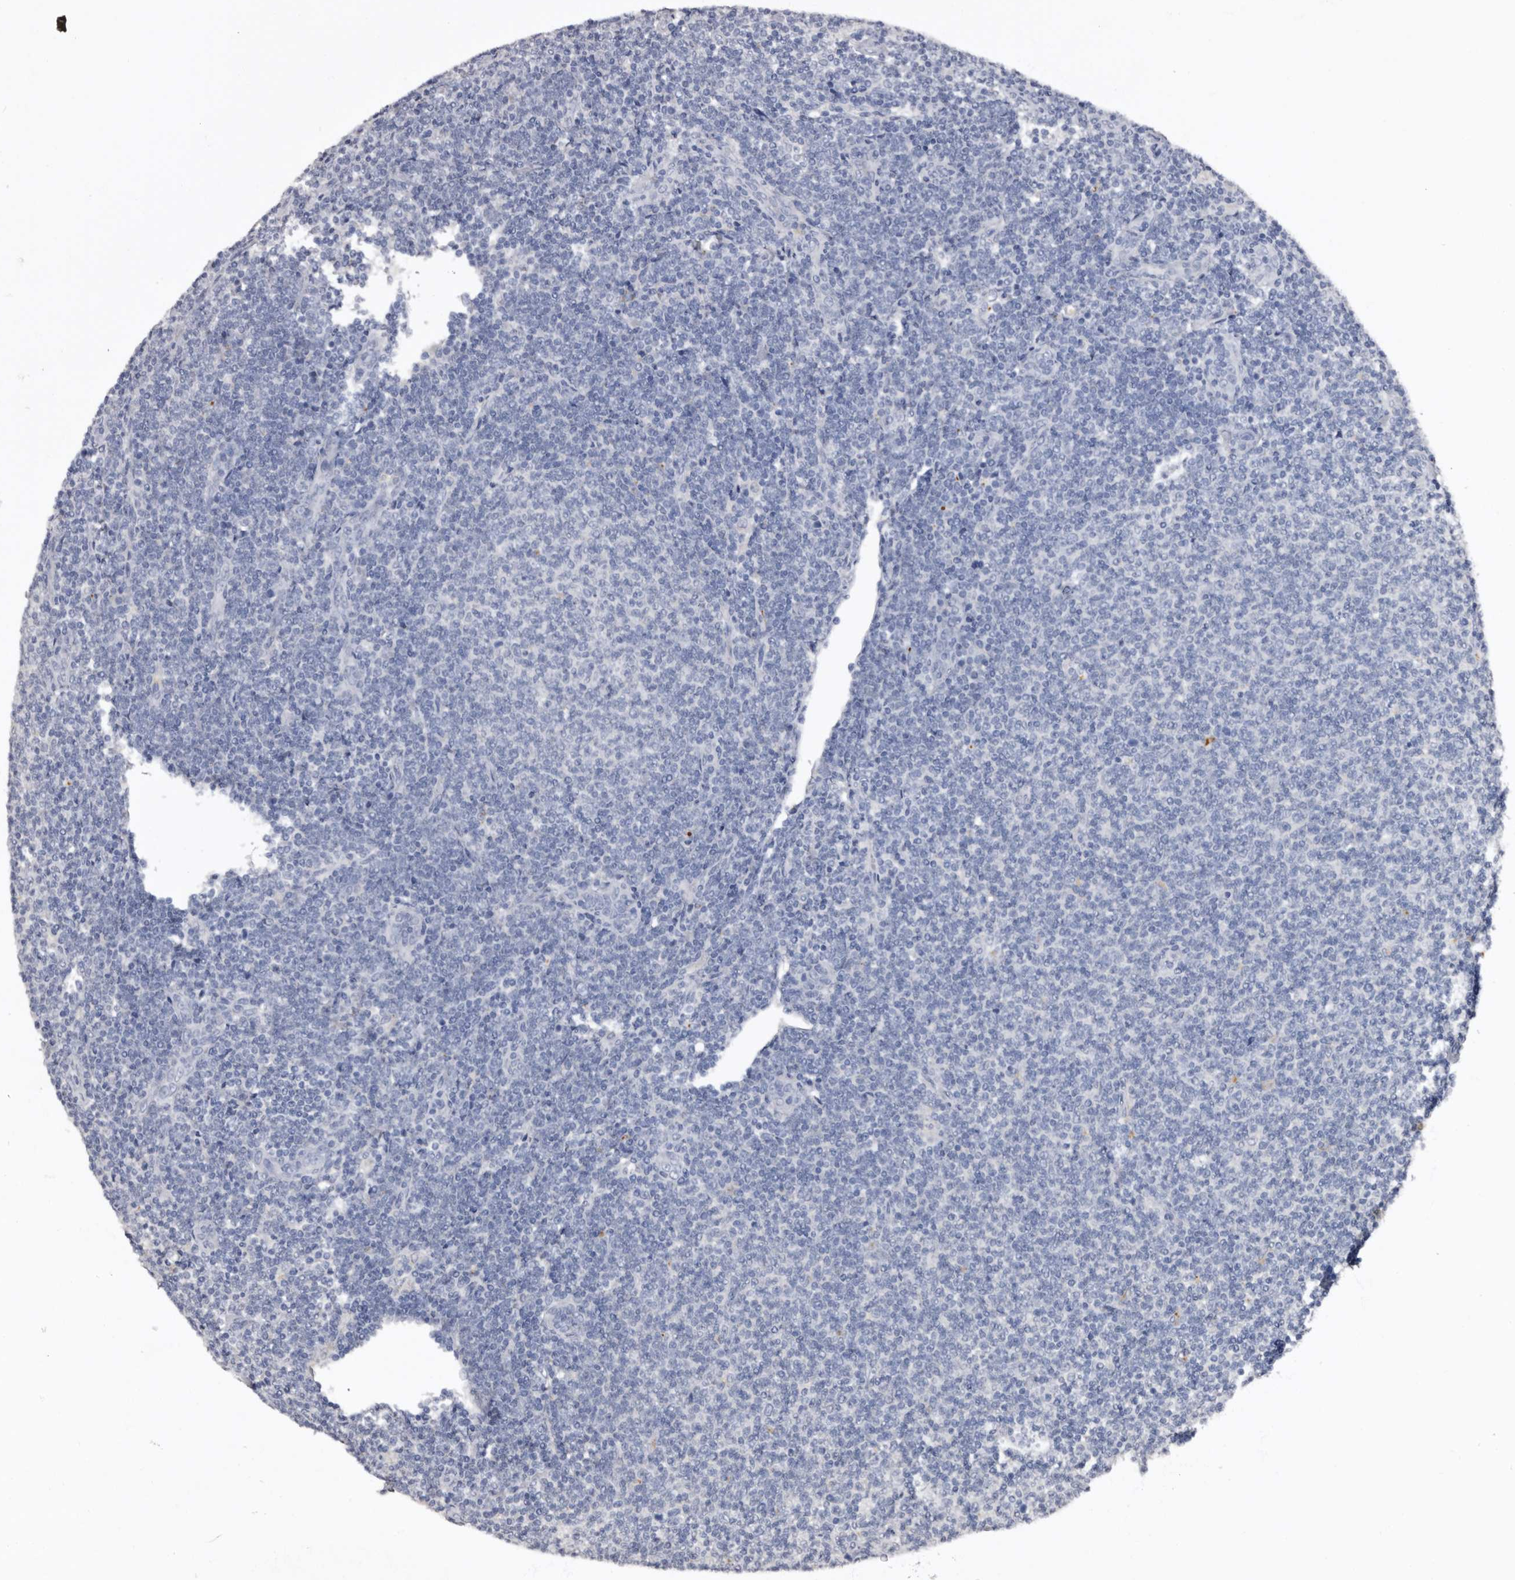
{"staining": {"intensity": "negative", "quantity": "none", "location": "none"}, "tissue": "lymphoma", "cell_type": "Tumor cells", "image_type": "cancer", "snomed": [{"axis": "morphology", "description": "Malignant lymphoma, non-Hodgkin's type, Low grade"}, {"axis": "topography", "description": "Lymph node"}], "caption": "Lymphoma stained for a protein using immunohistochemistry shows no expression tumor cells.", "gene": "SLC10A4", "patient": {"sex": "male", "age": 66}}